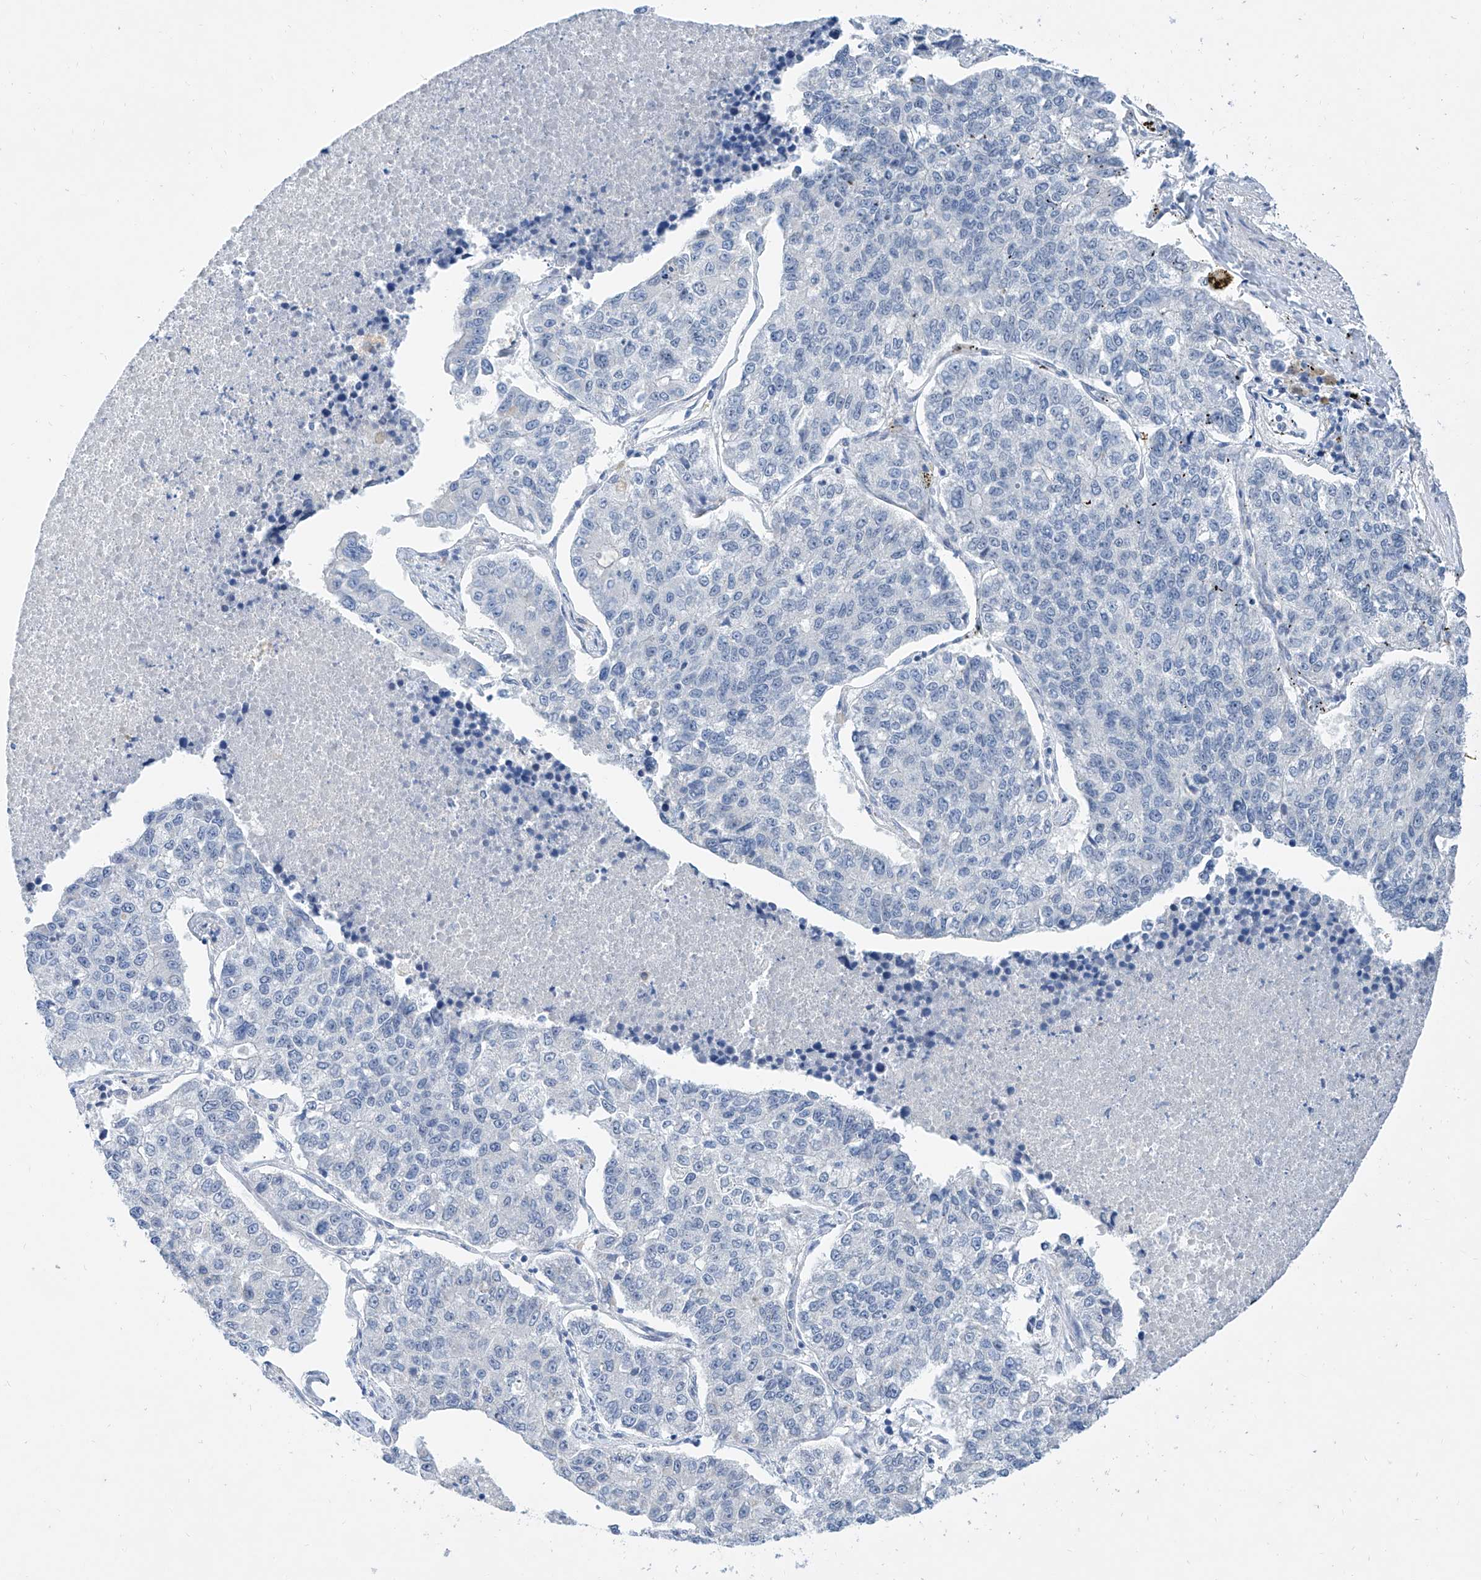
{"staining": {"intensity": "negative", "quantity": "none", "location": "none"}, "tissue": "lung cancer", "cell_type": "Tumor cells", "image_type": "cancer", "snomed": [{"axis": "morphology", "description": "Adenocarcinoma, NOS"}, {"axis": "topography", "description": "Lung"}], "caption": "Protein analysis of lung cancer displays no significant expression in tumor cells.", "gene": "BPTF", "patient": {"sex": "male", "age": 49}}